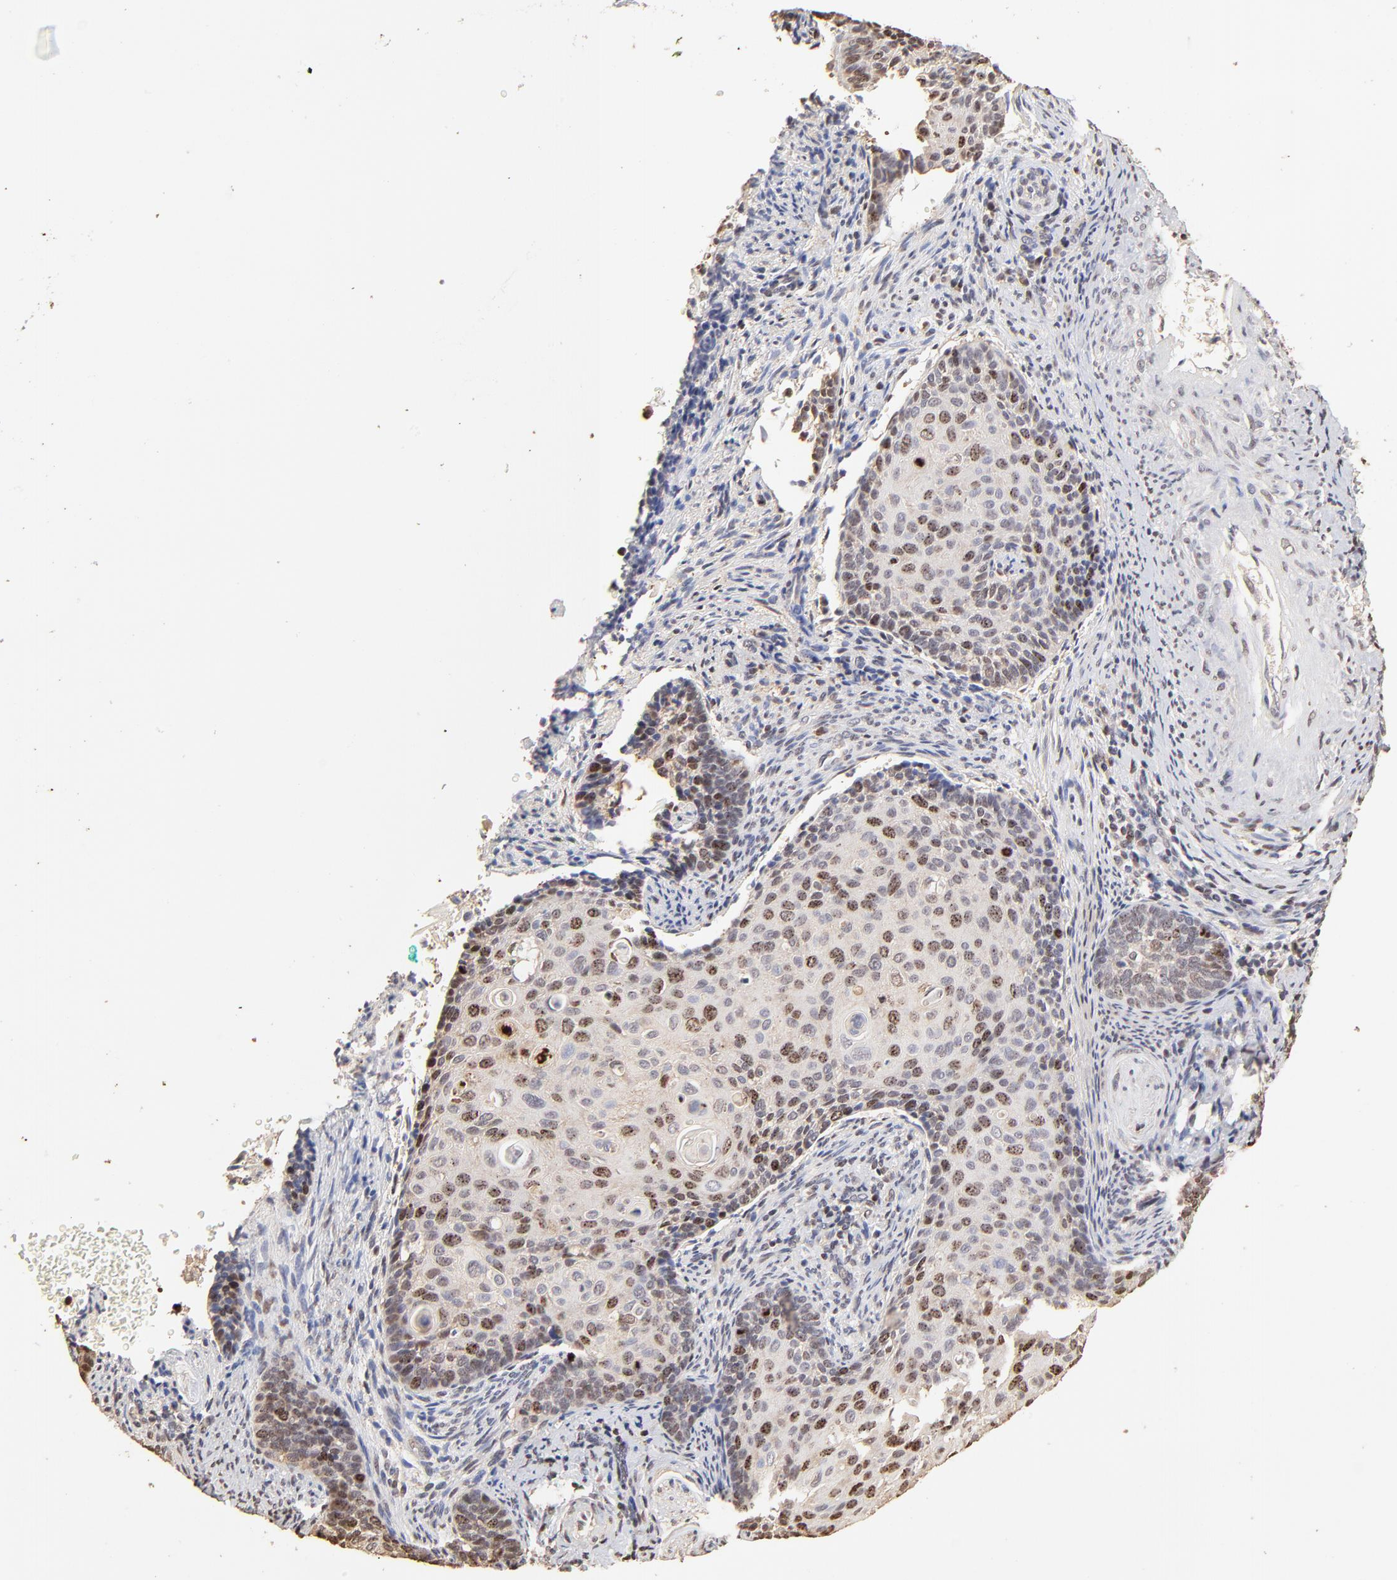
{"staining": {"intensity": "moderate", "quantity": "25%-75%", "location": "nuclear"}, "tissue": "cervical cancer", "cell_type": "Tumor cells", "image_type": "cancer", "snomed": [{"axis": "morphology", "description": "Squamous cell carcinoma, NOS"}, {"axis": "topography", "description": "Cervix"}], "caption": "The immunohistochemical stain shows moderate nuclear staining in tumor cells of cervical squamous cell carcinoma tissue.", "gene": "BIRC5", "patient": {"sex": "female", "age": 33}}